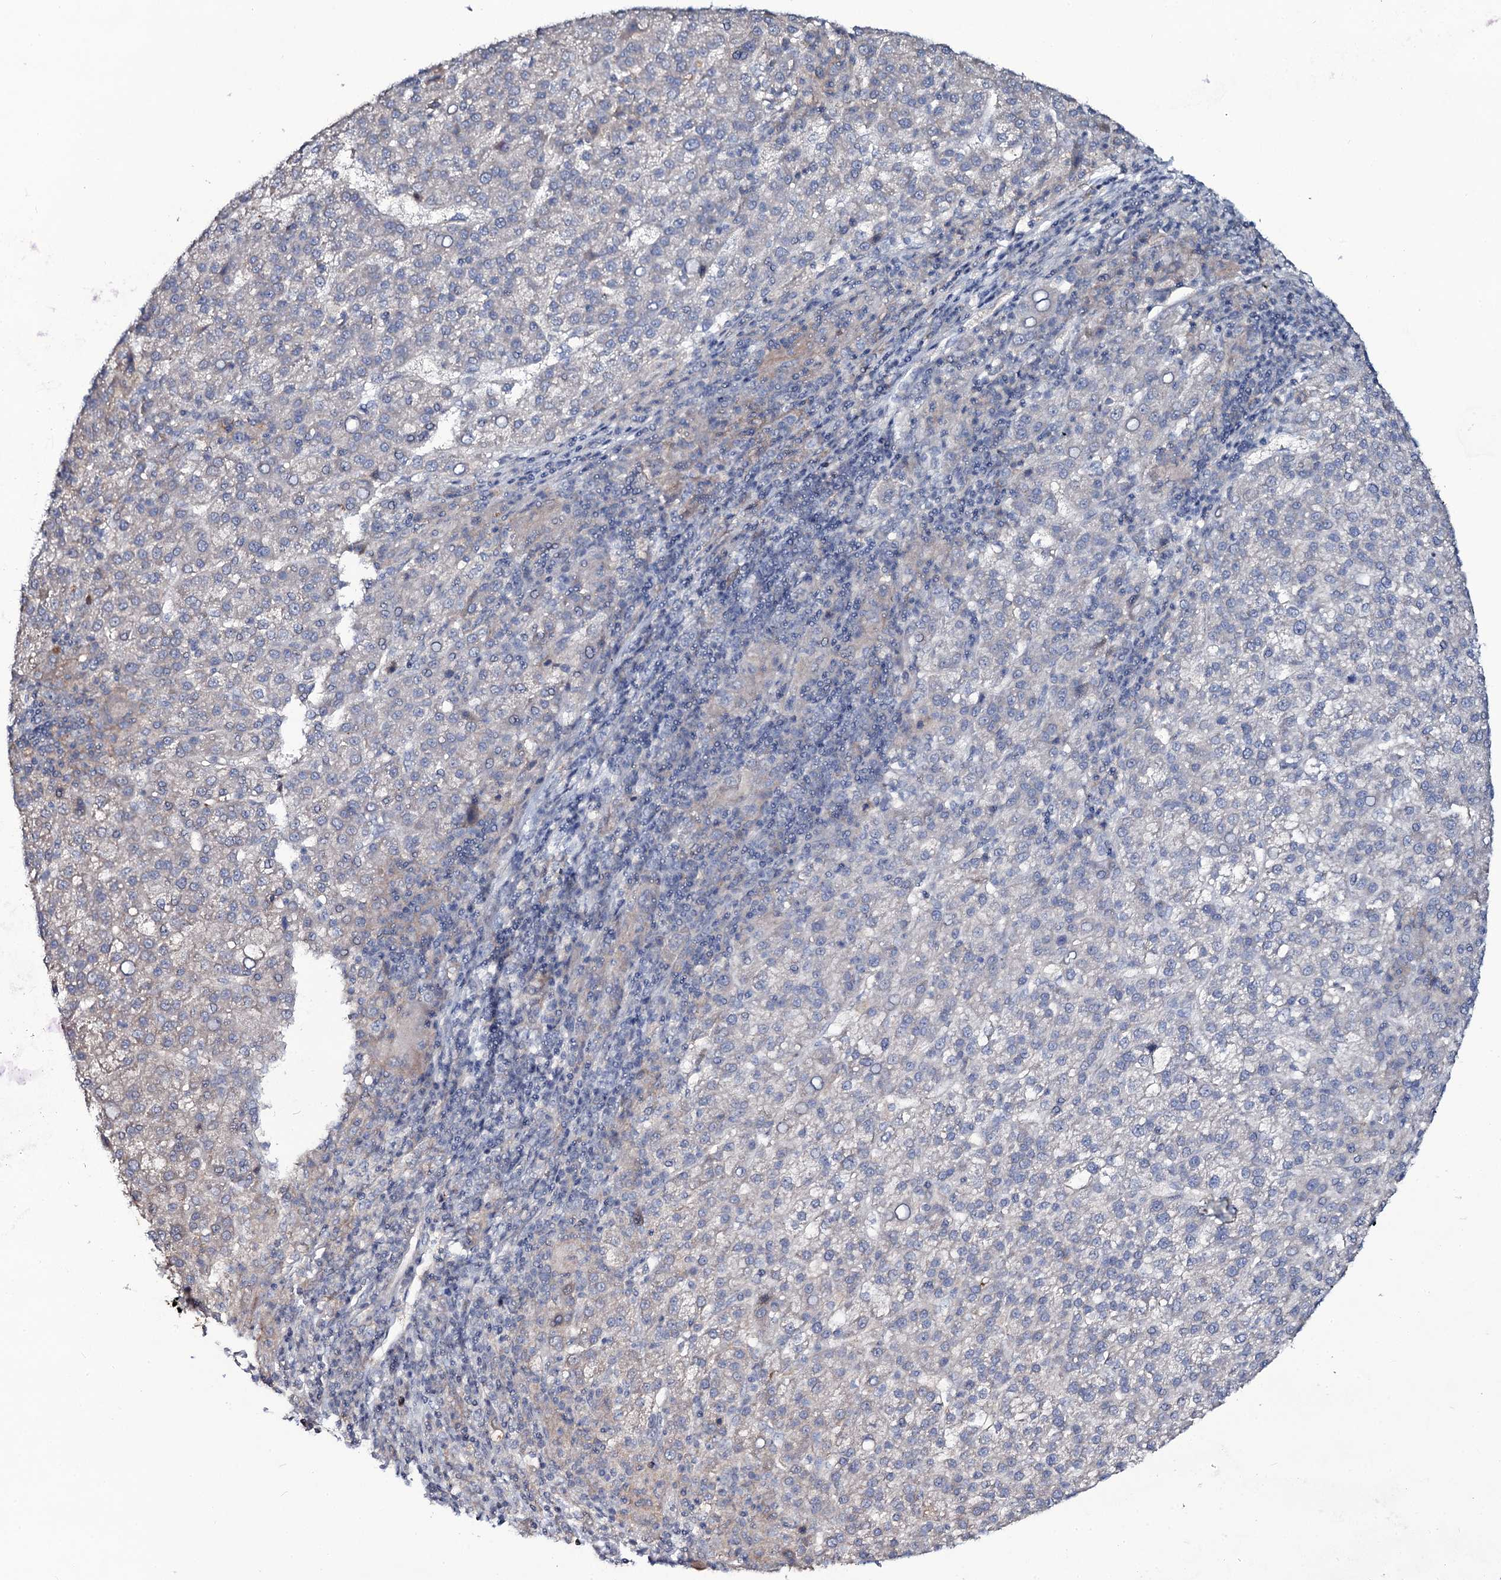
{"staining": {"intensity": "negative", "quantity": "none", "location": "none"}, "tissue": "liver cancer", "cell_type": "Tumor cells", "image_type": "cancer", "snomed": [{"axis": "morphology", "description": "Carcinoma, Hepatocellular, NOS"}, {"axis": "topography", "description": "Liver"}], "caption": "An immunohistochemistry (IHC) image of liver cancer (hepatocellular carcinoma) is shown. There is no staining in tumor cells of liver cancer (hepatocellular carcinoma).", "gene": "SNAP23", "patient": {"sex": "female", "age": 58}}